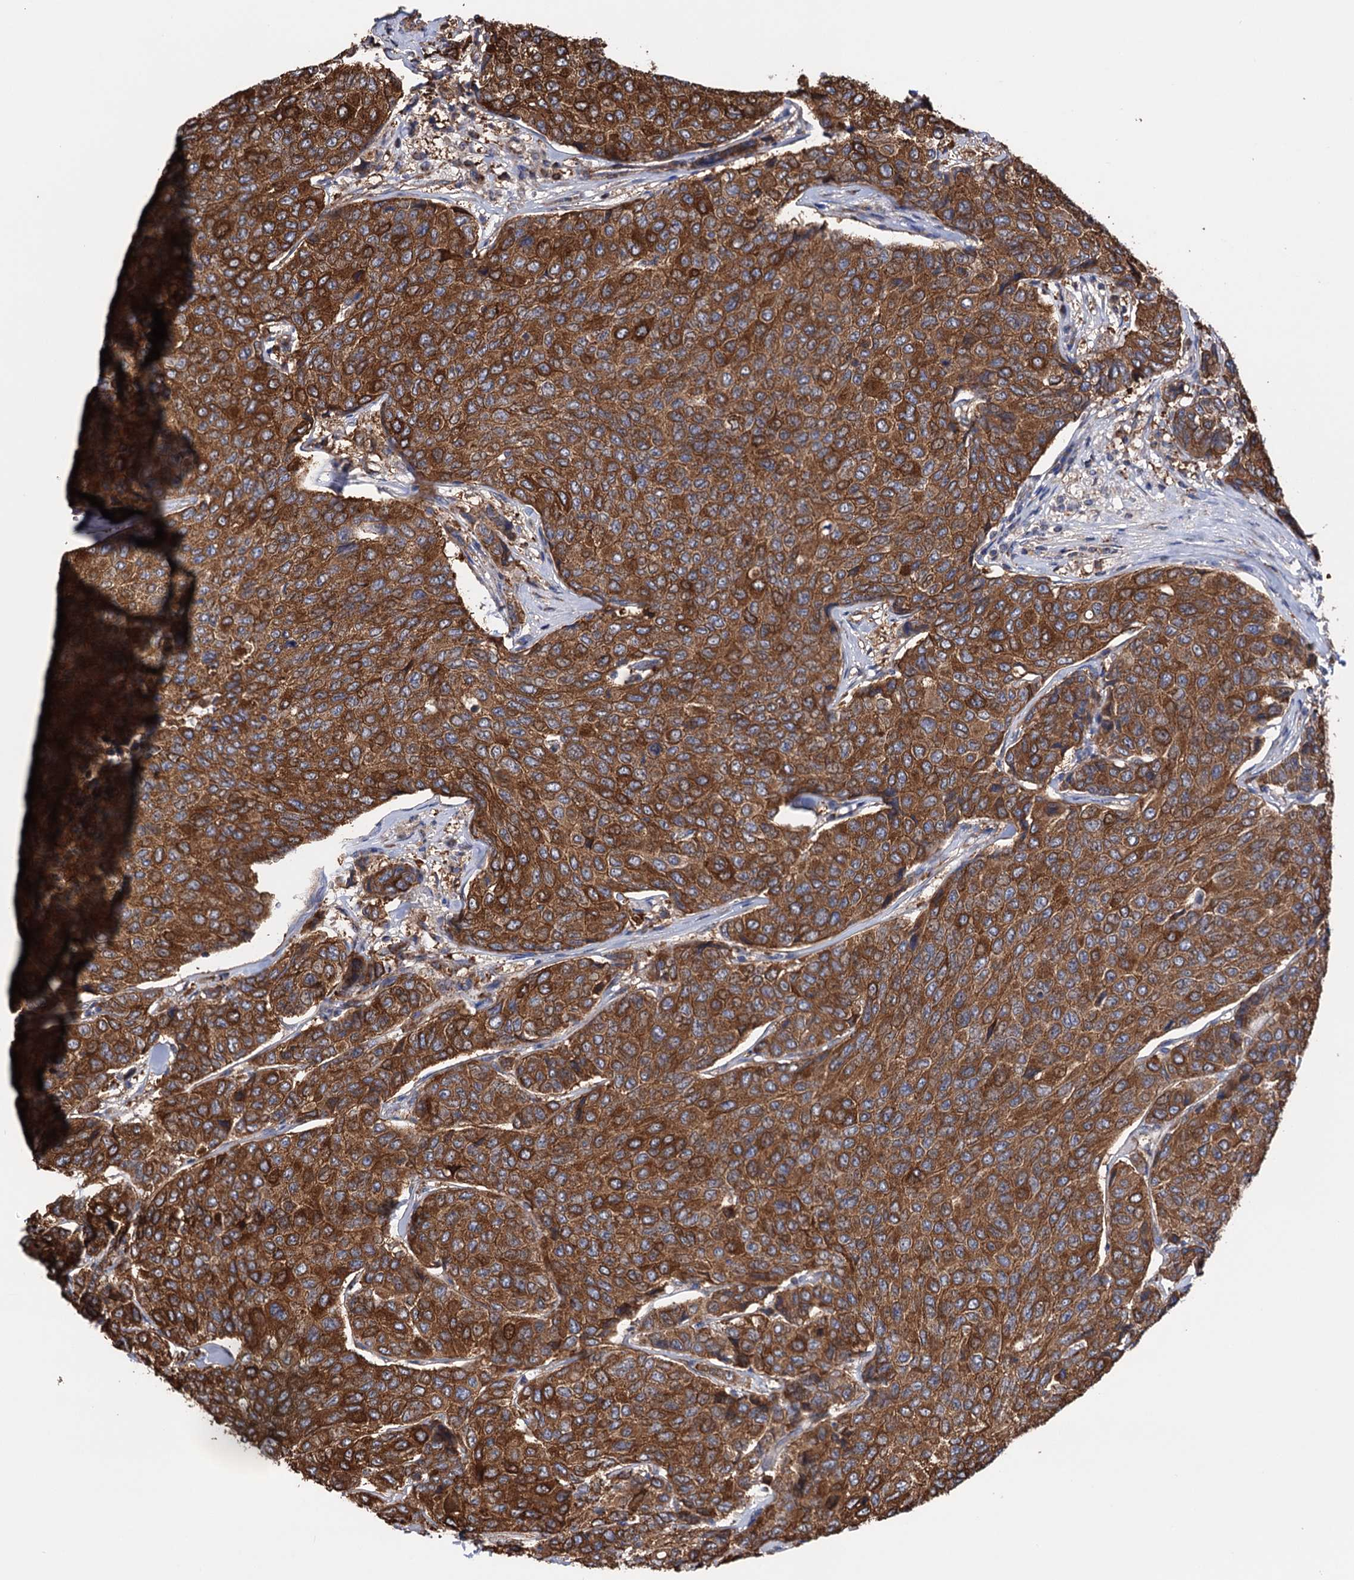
{"staining": {"intensity": "moderate", "quantity": ">75%", "location": "cytoplasmic/membranous"}, "tissue": "breast cancer", "cell_type": "Tumor cells", "image_type": "cancer", "snomed": [{"axis": "morphology", "description": "Duct carcinoma"}, {"axis": "topography", "description": "Breast"}], "caption": "DAB (3,3'-diaminobenzidine) immunohistochemical staining of invasive ductal carcinoma (breast) reveals moderate cytoplasmic/membranous protein positivity in about >75% of tumor cells. The staining was performed using DAB (3,3'-diaminobenzidine) to visualize the protein expression in brown, while the nuclei were stained in blue with hematoxylin (Magnification: 20x).", "gene": "SUCLA2", "patient": {"sex": "female", "age": 55}}